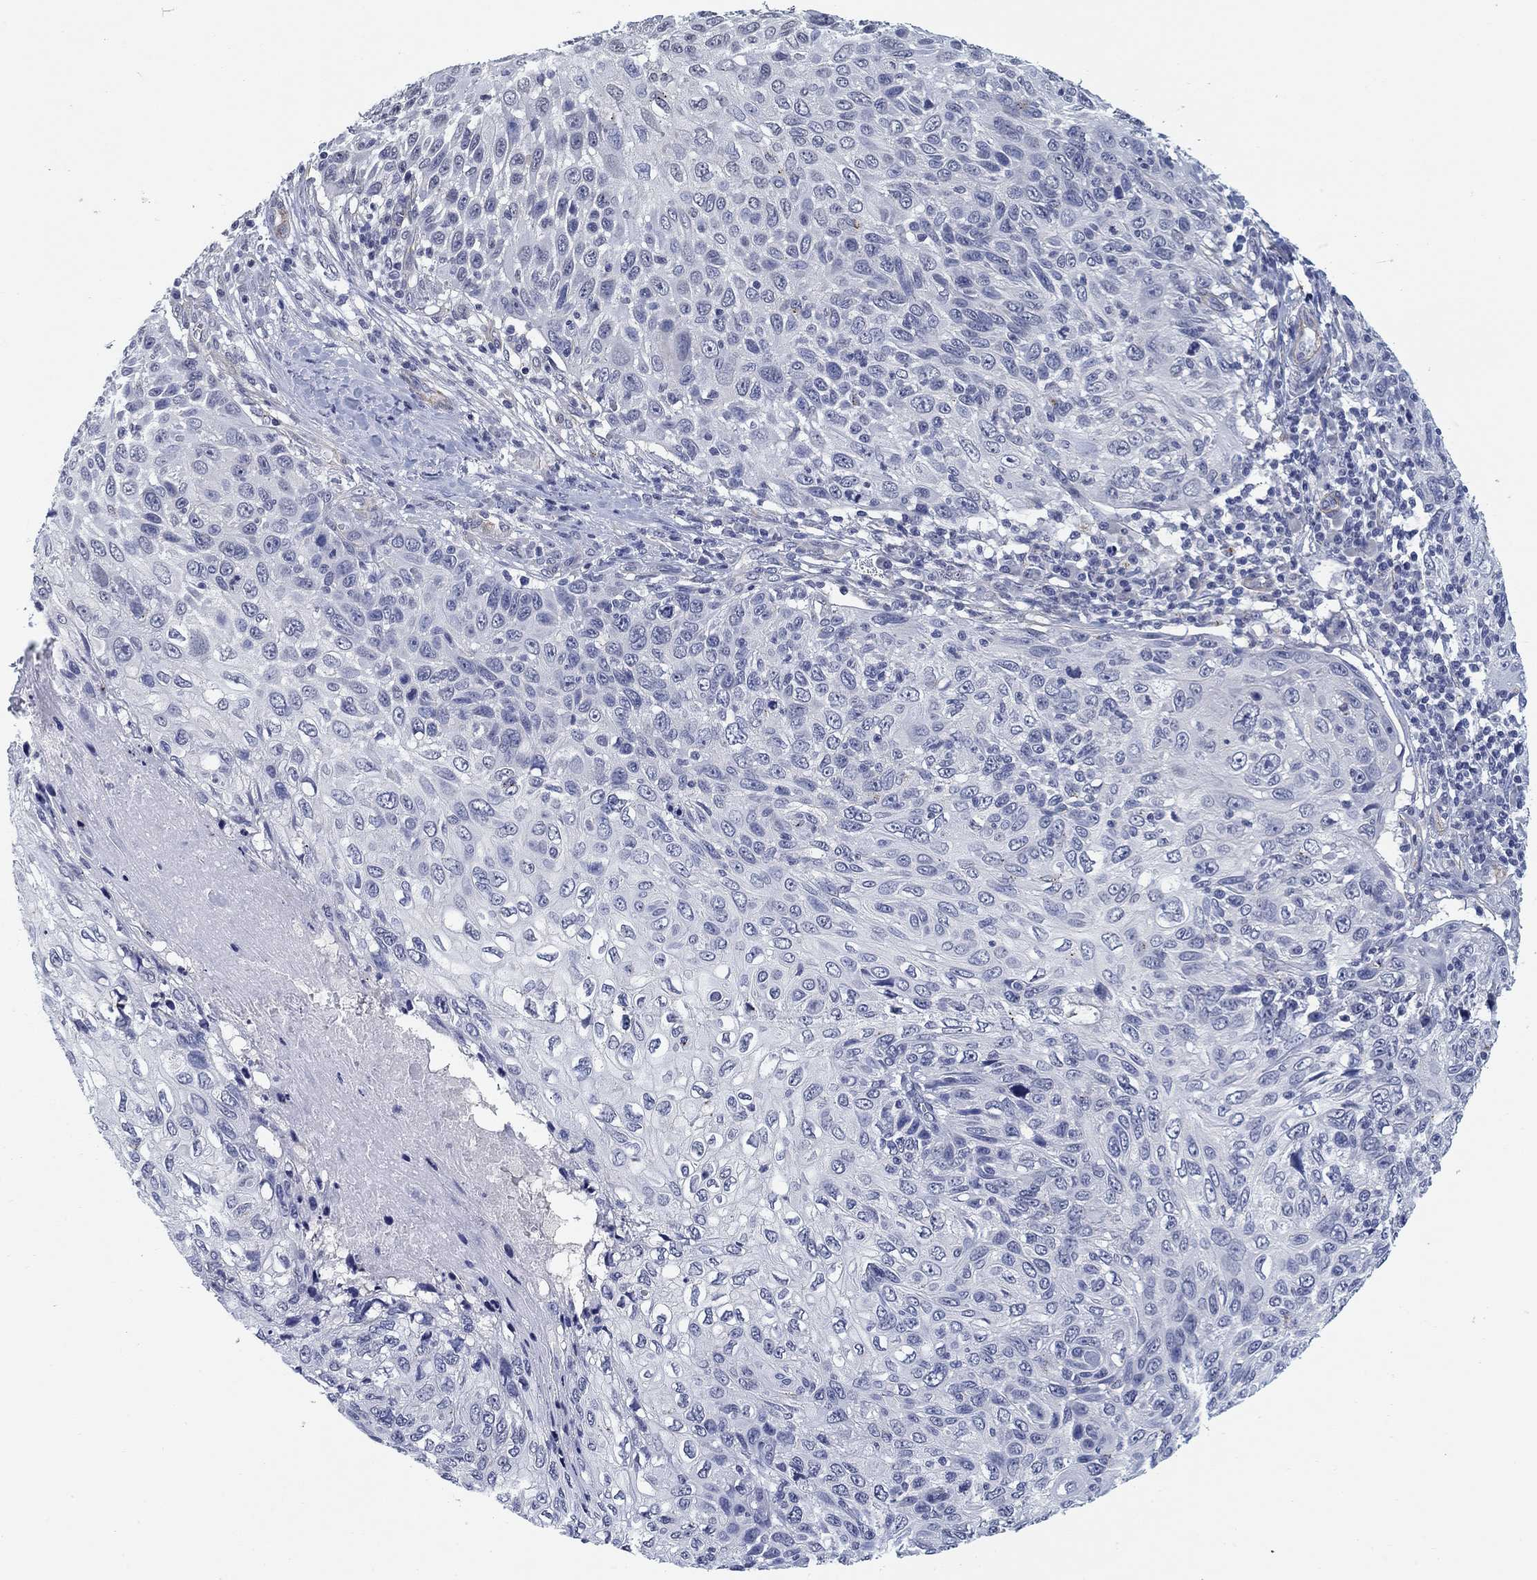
{"staining": {"intensity": "negative", "quantity": "none", "location": "none"}, "tissue": "skin cancer", "cell_type": "Tumor cells", "image_type": "cancer", "snomed": [{"axis": "morphology", "description": "Squamous cell carcinoma, NOS"}, {"axis": "topography", "description": "Skin"}], "caption": "A histopathology image of human squamous cell carcinoma (skin) is negative for staining in tumor cells.", "gene": "OTUB2", "patient": {"sex": "male", "age": 92}}